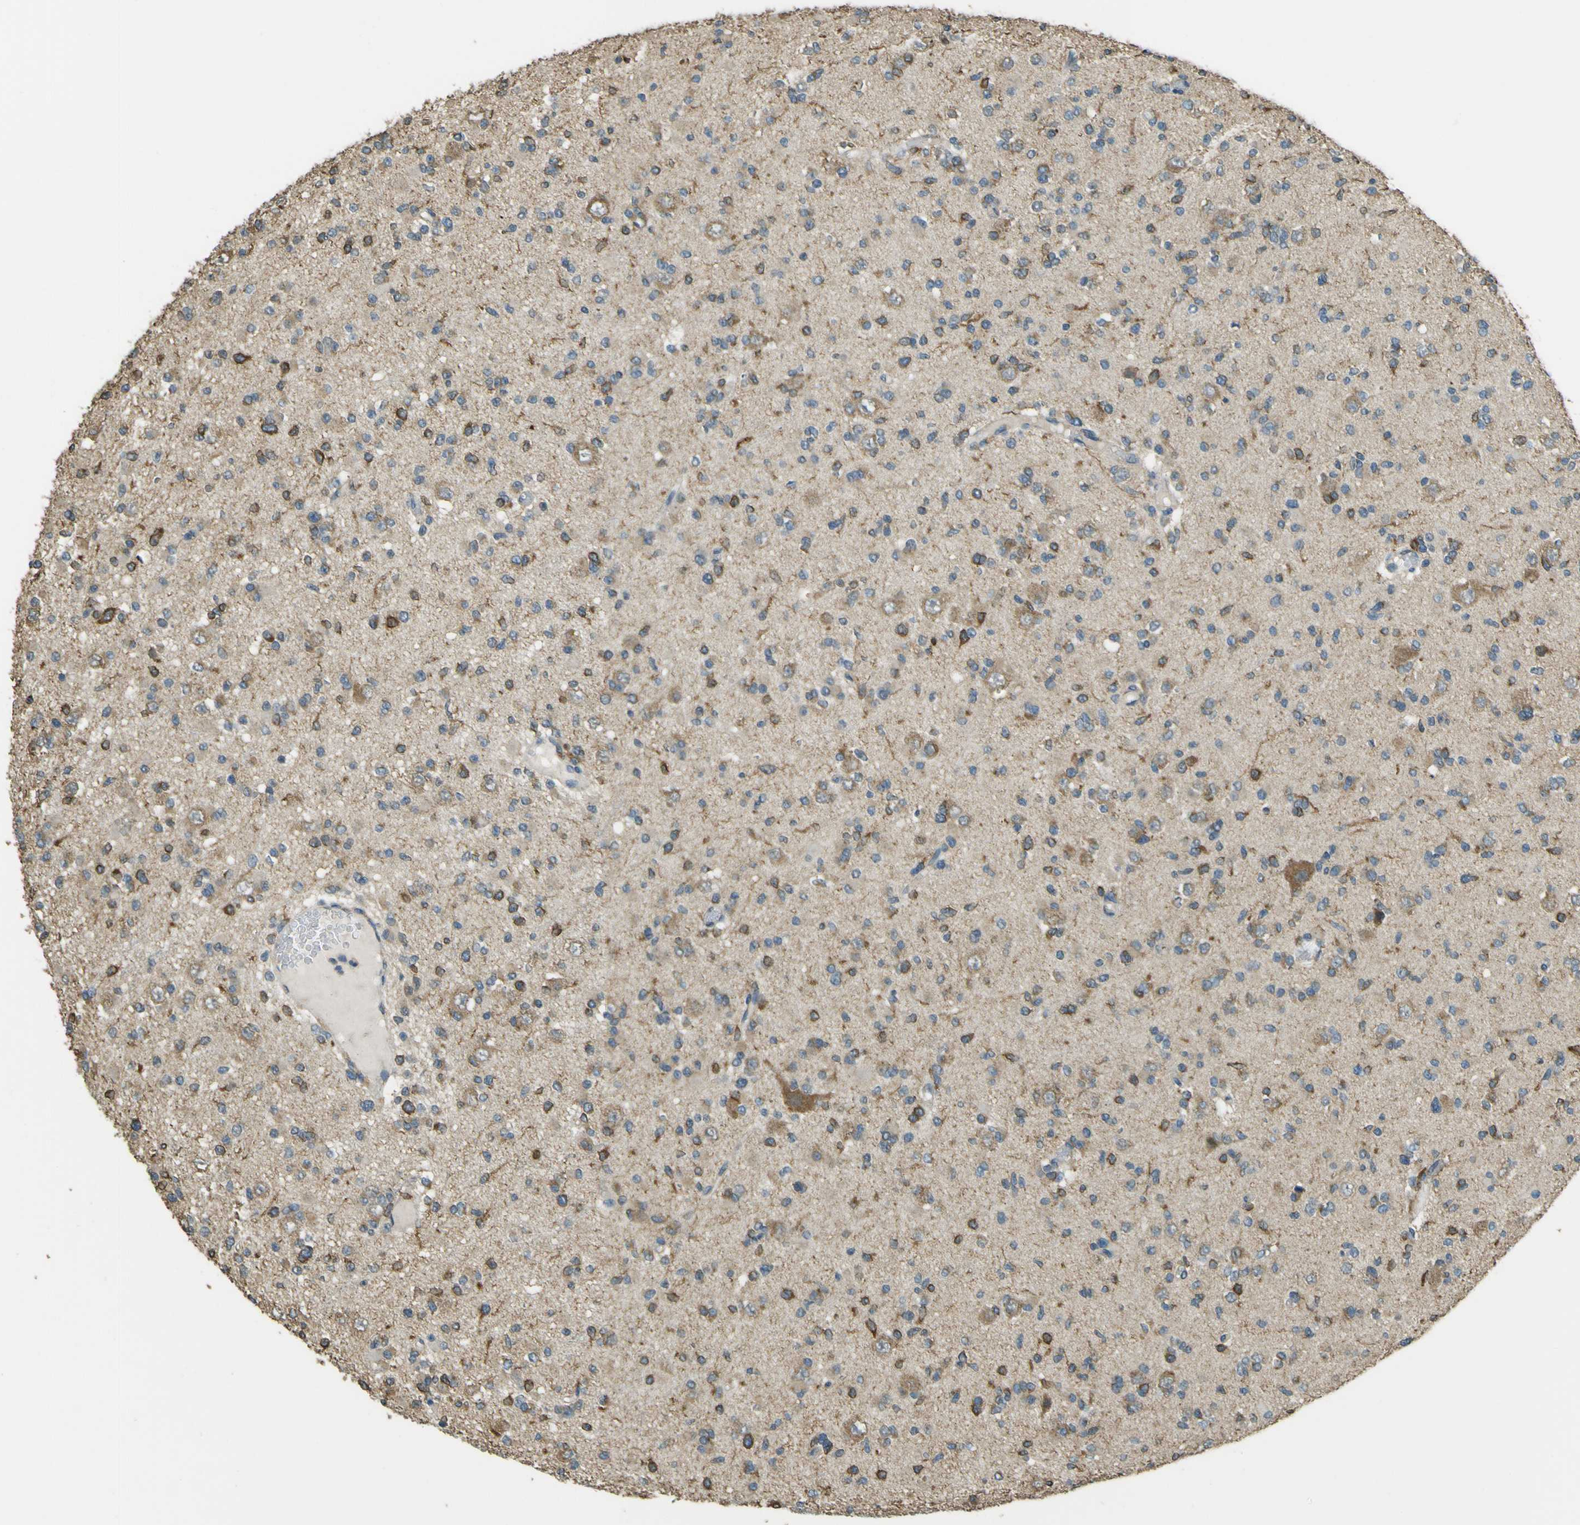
{"staining": {"intensity": "moderate", "quantity": "25%-75%", "location": "cytoplasmic/membranous"}, "tissue": "glioma", "cell_type": "Tumor cells", "image_type": "cancer", "snomed": [{"axis": "morphology", "description": "Glioma, malignant, Low grade"}, {"axis": "topography", "description": "Brain"}], "caption": "Immunohistochemical staining of human glioma exhibits moderate cytoplasmic/membranous protein positivity in about 25%-75% of tumor cells.", "gene": "GOLGA1", "patient": {"sex": "female", "age": 22}}